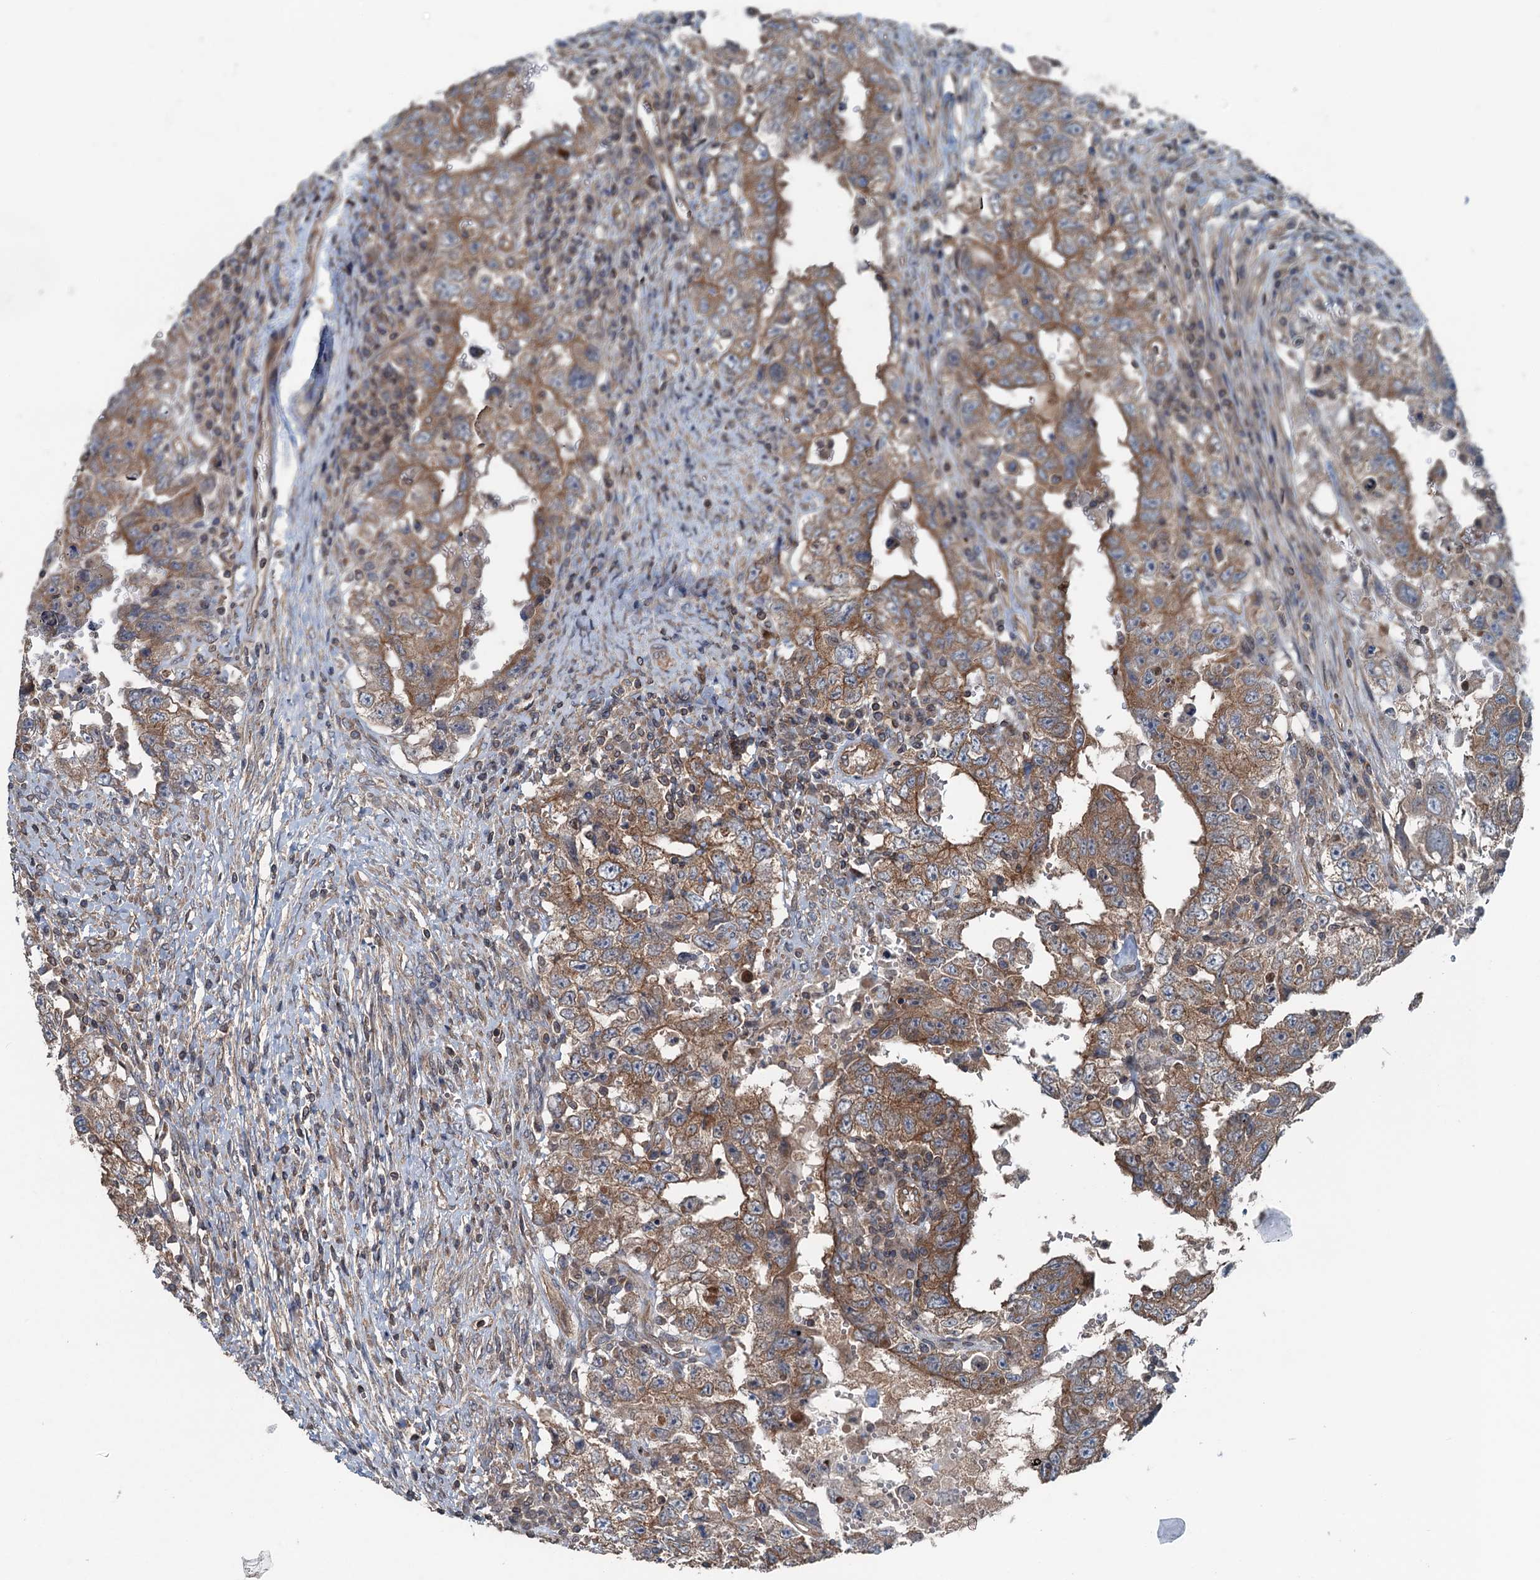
{"staining": {"intensity": "moderate", "quantity": ">75%", "location": "cytoplasmic/membranous"}, "tissue": "testis cancer", "cell_type": "Tumor cells", "image_type": "cancer", "snomed": [{"axis": "morphology", "description": "Carcinoma, Embryonal, NOS"}, {"axis": "topography", "description": "Testis"}], "caption": "Approximately >75% of tumor cells in testis cancer (embryonal carcinoma) demonstrate moderate cytoplasmic/membranous protein positivity as visualized by brown immunohistochemical staining.", "gene": "TRAPPC8", "patient": {"sex": "male", "age": 26}}